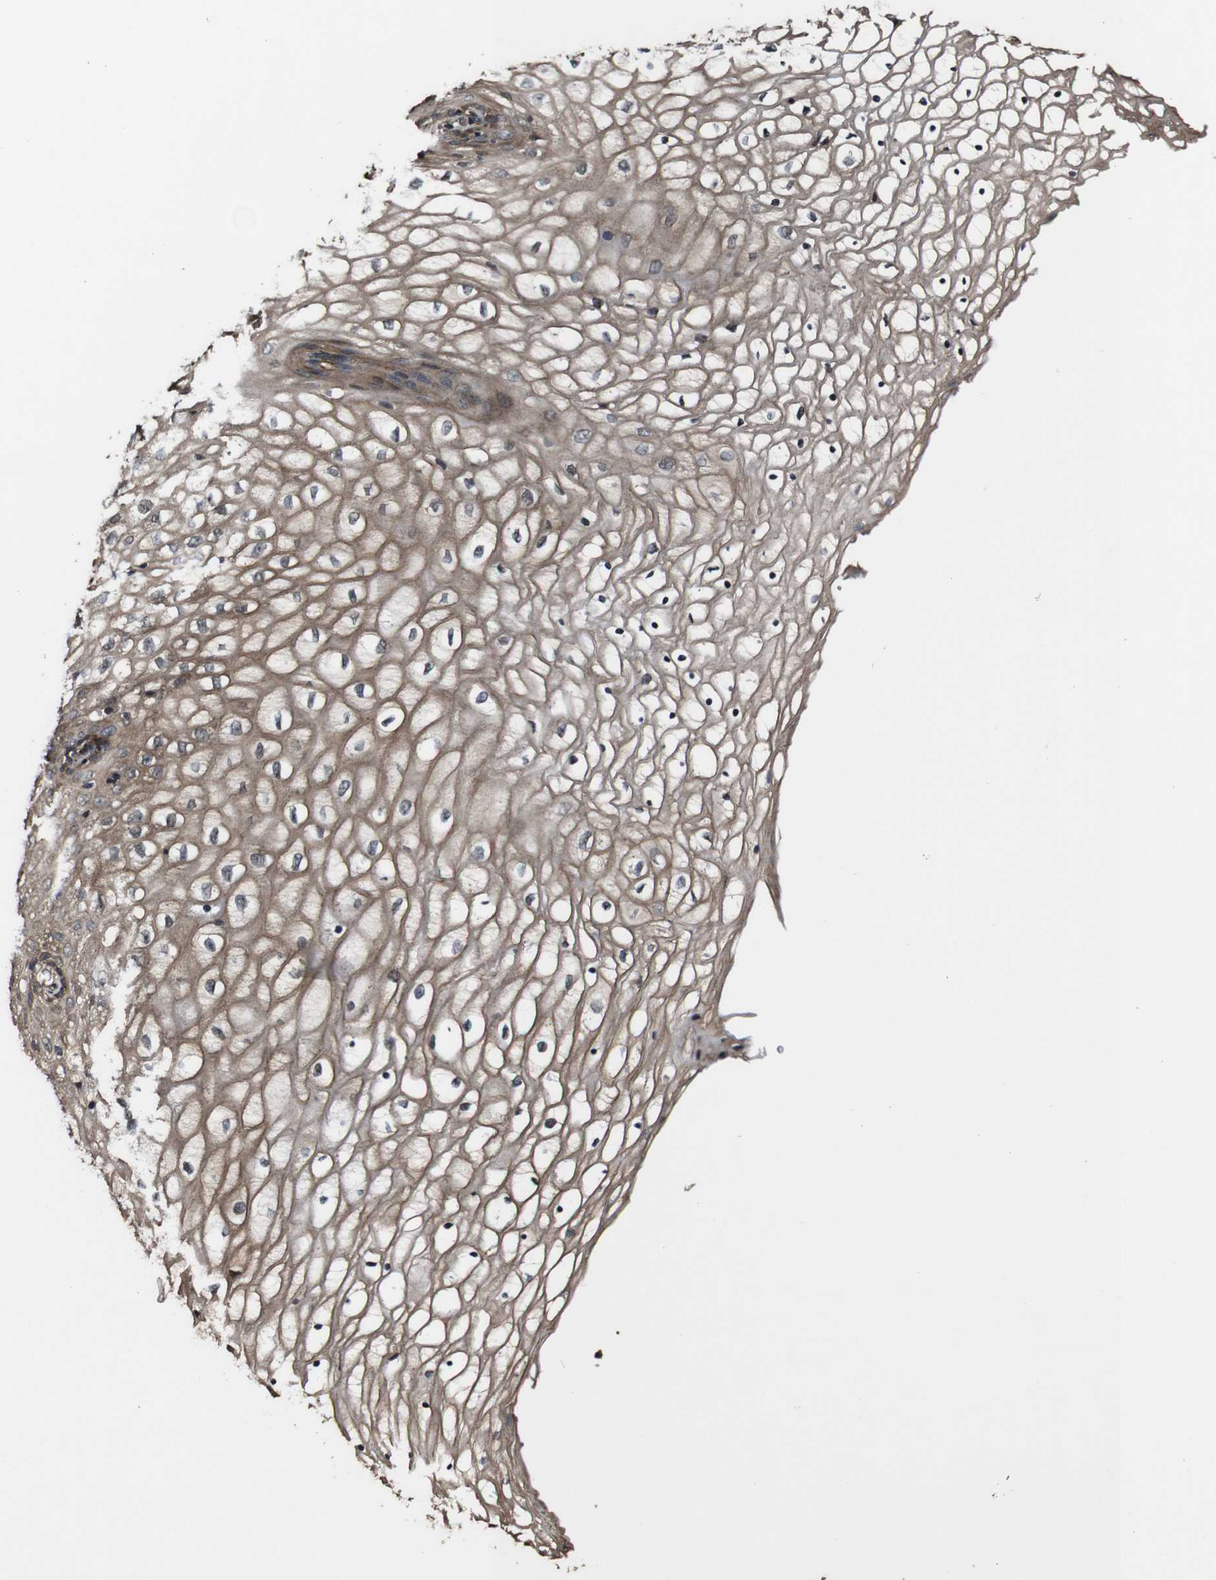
{"staining": {"intensity": "moderate", "quantity": ">75%", "location": "cytoplasmic/membranous"}, "tissue": "vagina", "cell_type": "Squamous epithelial cells", "image_type": "normal", "snomed": [{"axis": "morphology", "description": "Normal tissue, NOS"}, {"axis": "topography", "description": "Vagina"}], "caption": "Normal vagina was stained to show a protein in brown. There is medium levels of moderate cytoplasmic/membranous expression in approximately >75% of squamous epithelial cells. (DAB IHC, brown staining for protein, blue staining for nuclei).", "gene": "BTN3A3", "patient": {"sex": "female", "age": 34}}